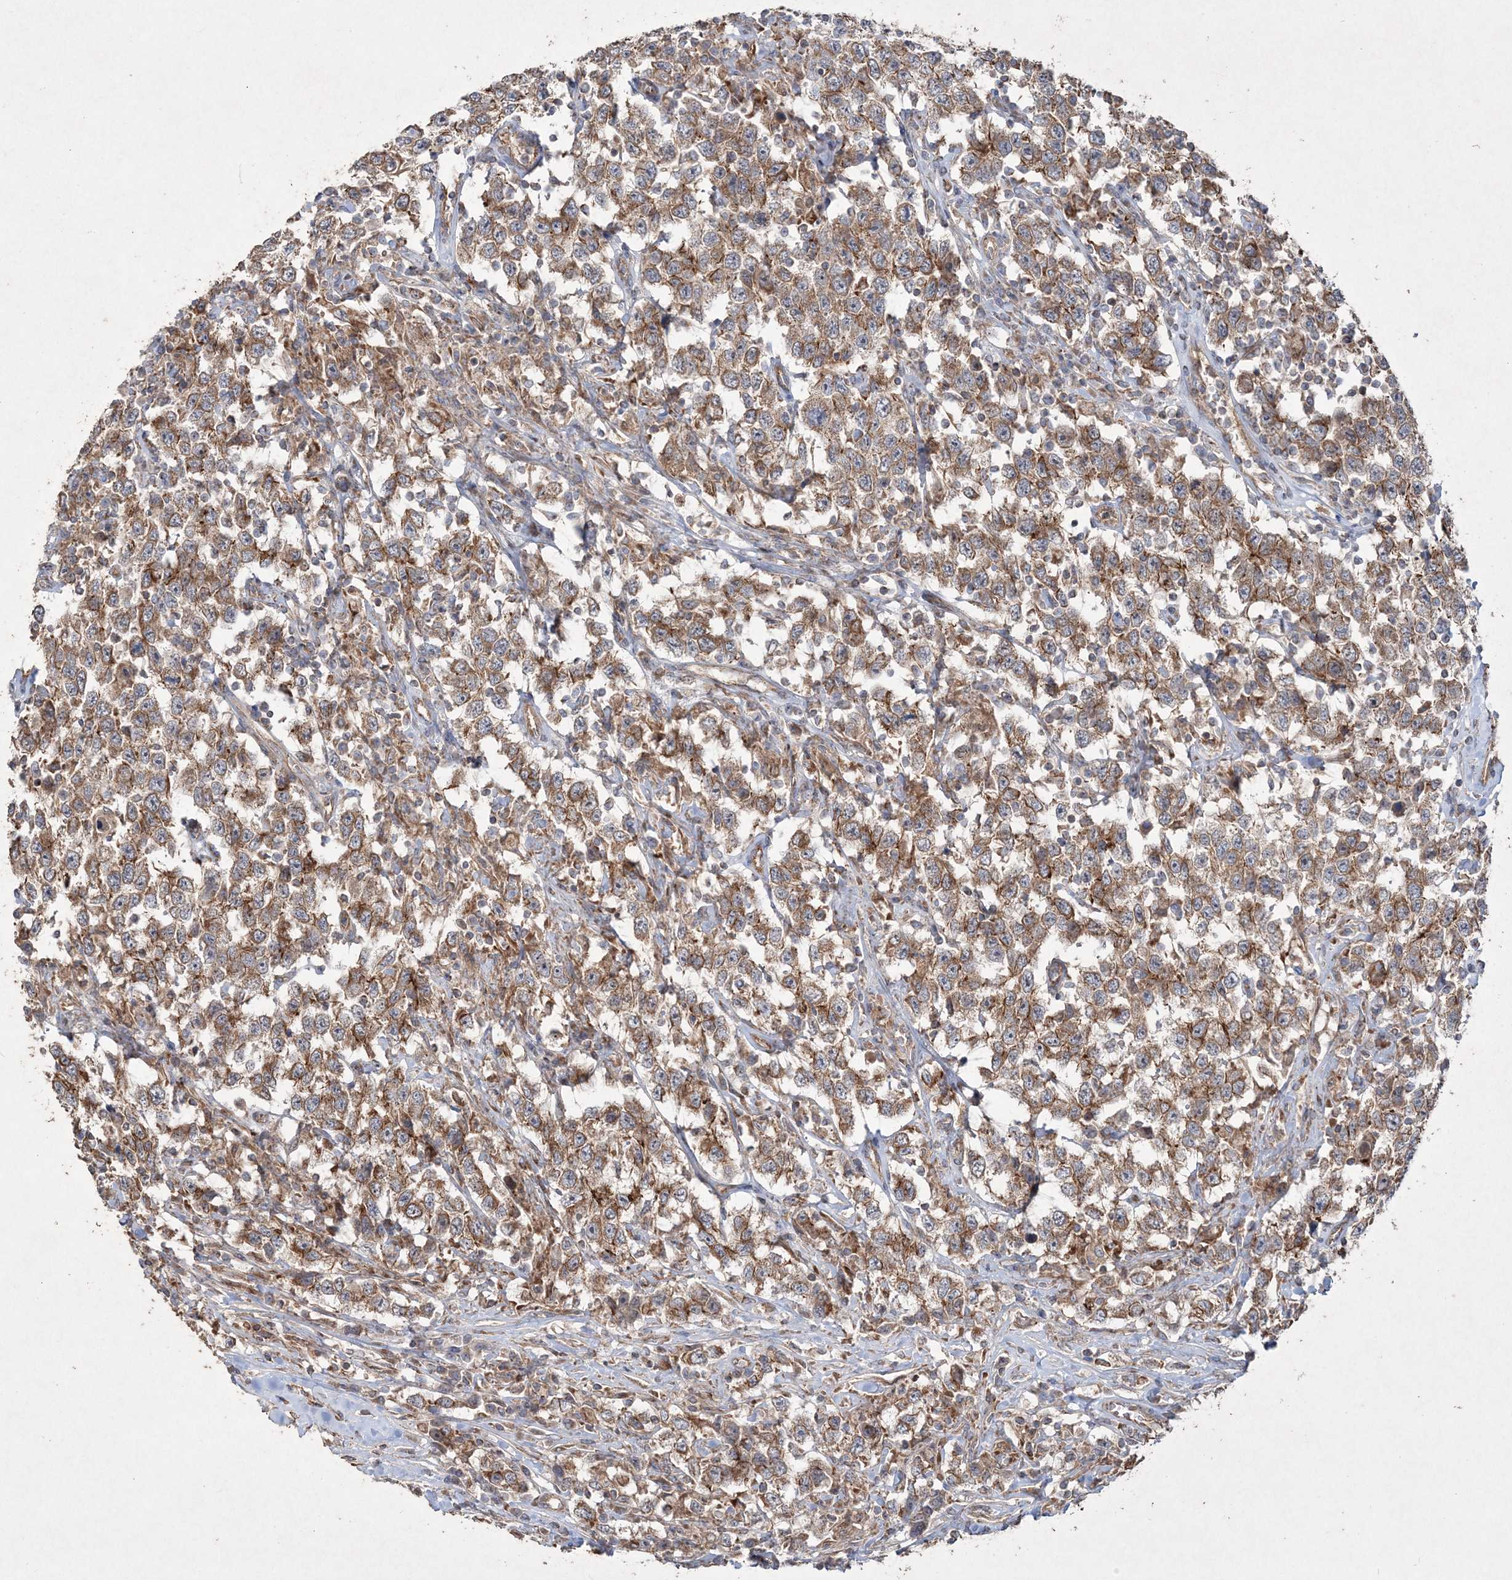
{"staining": {"intensity": "moderate", "quantity": ">75%", "location": "cytoplasmic/membranous"}, "tissue": "testis cancer", "cell_type": "Tumor cells", "image_type": "cancer", "snomed": [{"axis": "morphology", "description": "Seminoma, NOS"}, {"axis": "topography", "description": "Testis"}], "caption": "Moderate cytoplasmic/membranous protein expression is seen in approximately >75% of tumor cells in seminoma (testis).", "gene": "TTC7A", "patient": {"sex": "male", "age": 41}}